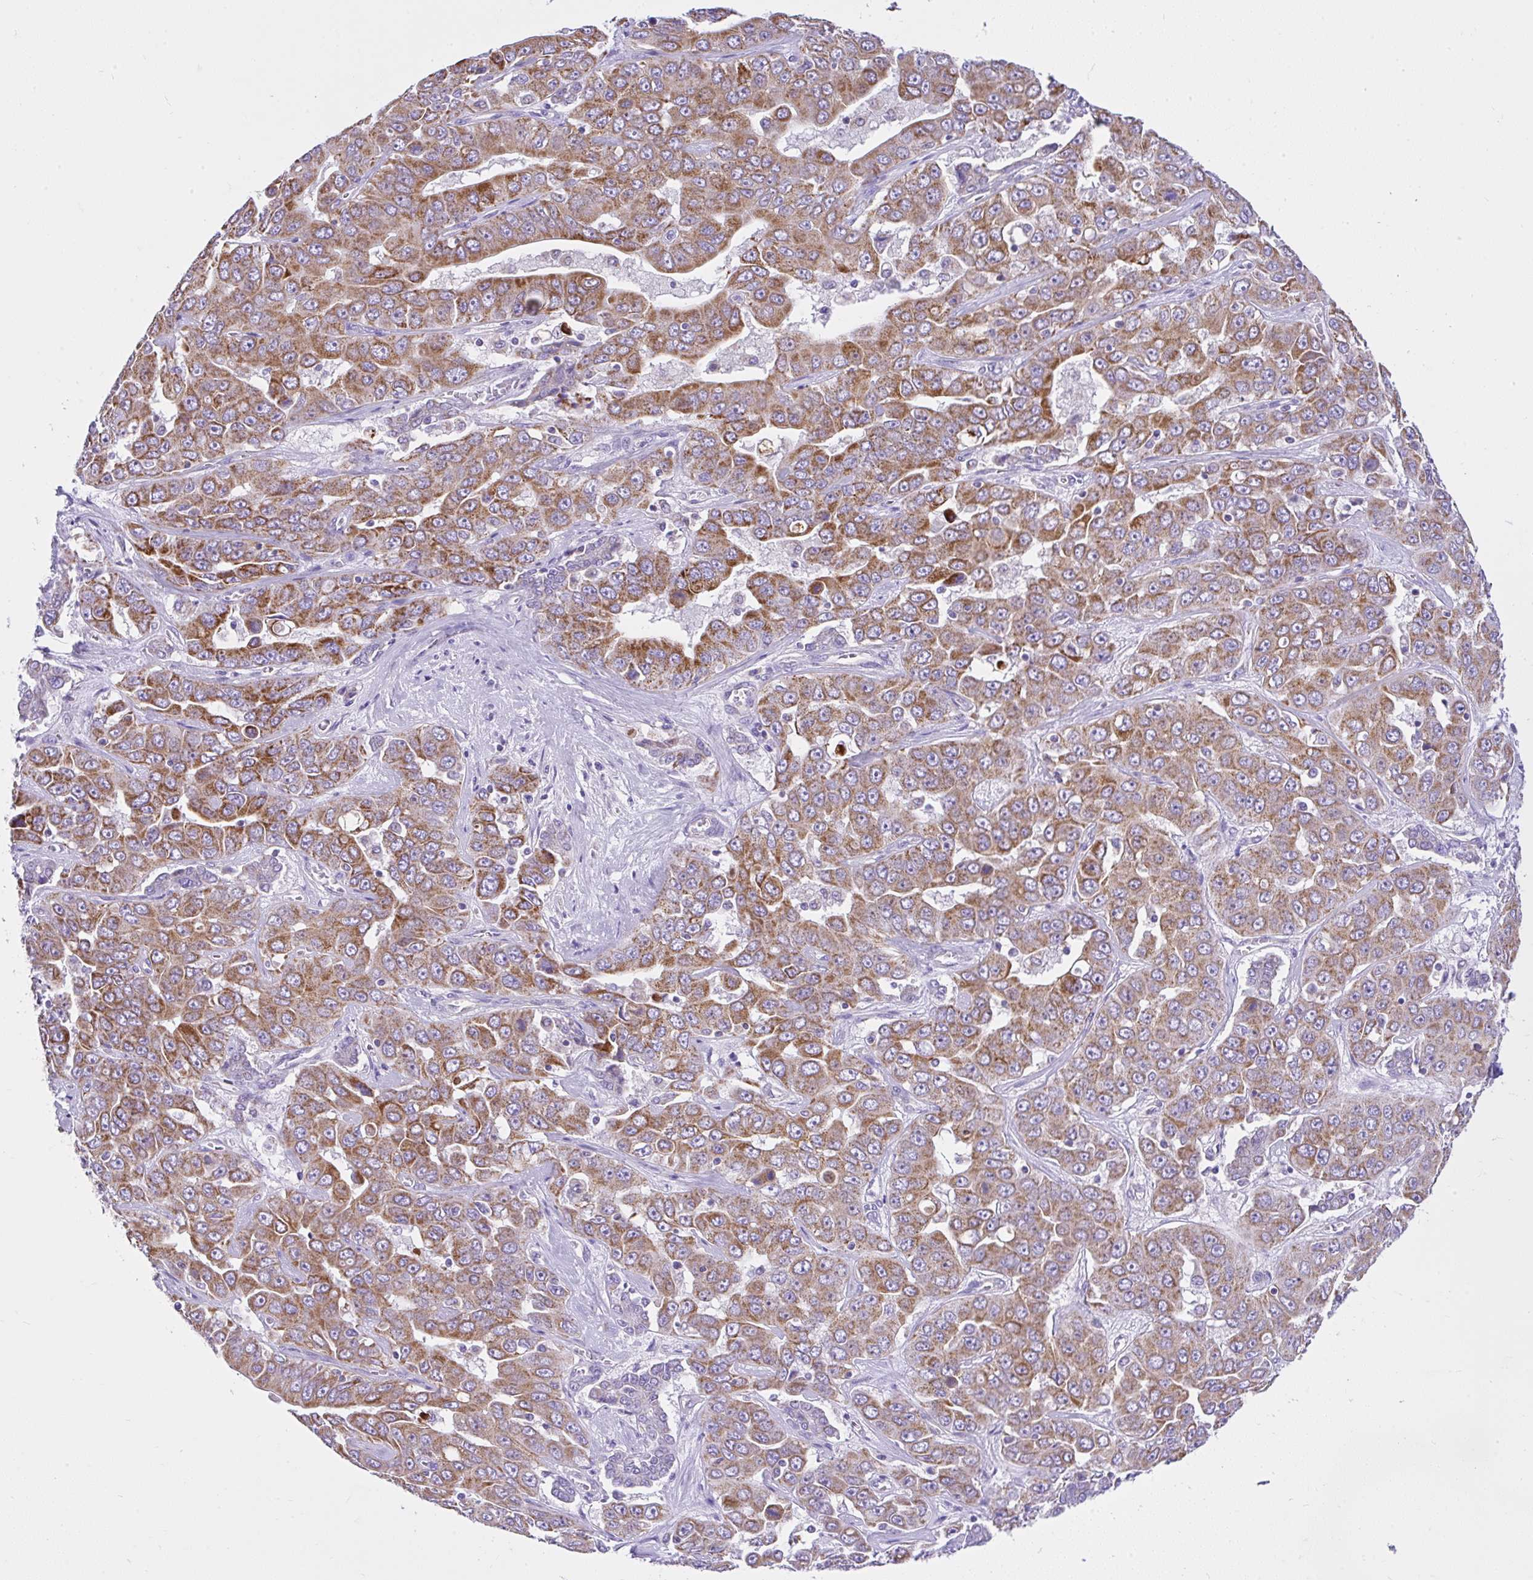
{"staining": {"intensity": "moderate", "quantity": ">75%", "location": "cytoplasmic/membranous"}, "tissue": "liver cancer", "cell_type": "Tumor cells", "image_type": "cancer", "snomed": [{"axis": "morphology", "description": "Cholangiocarcinoma"}, {"axis": "topography", "description": "Liver"}], "caption": "High-power microscopy captured an immunohistochemistry (IHC) image of liver cancer, revealing moderate cytoplasmic/membranous staining in about >75% of tumor cells.", "gene": "SLC13A1", "patient": {"sex": "female", "age": 52}}